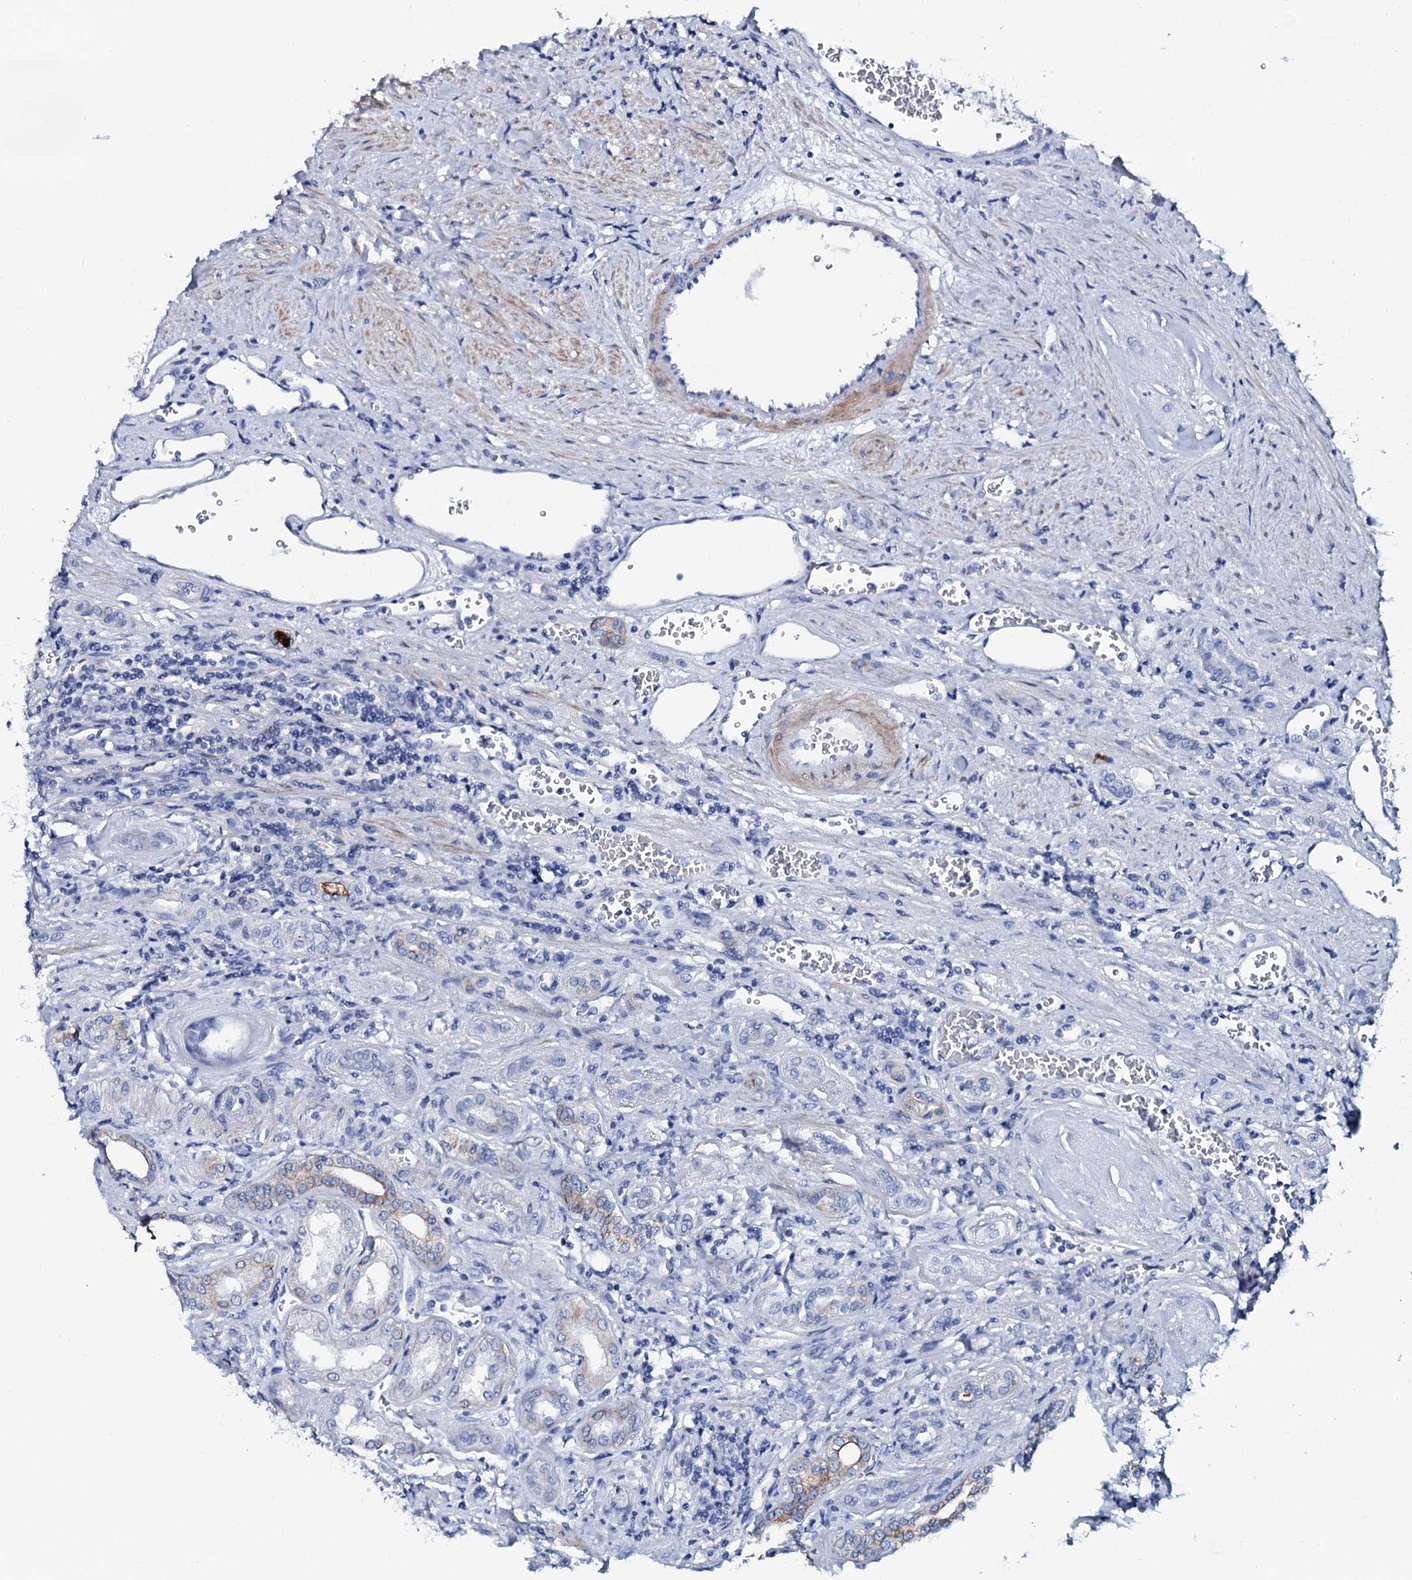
{"staining": {"intensity": "negative", "quantity": "none", "location": "none"}, "tissue": "kidney", "cell_type": "Cells in glomeruli", "image_type": "normal", "snomed": [{"axis": "morphology", "description": "Normal tissue, NOS"}, {"axis": "morphology", "description": "Adenocarcinoma, NOS"}, {"axis": "topography", "description": "Kidney"}], "caption": "Cells in glomeruli are negative for brown protein staining in unremarkable kidney. Nuclei are stained in blue.", "gene": "GYS2", "patient": {"sex": "female", "age": 68}}